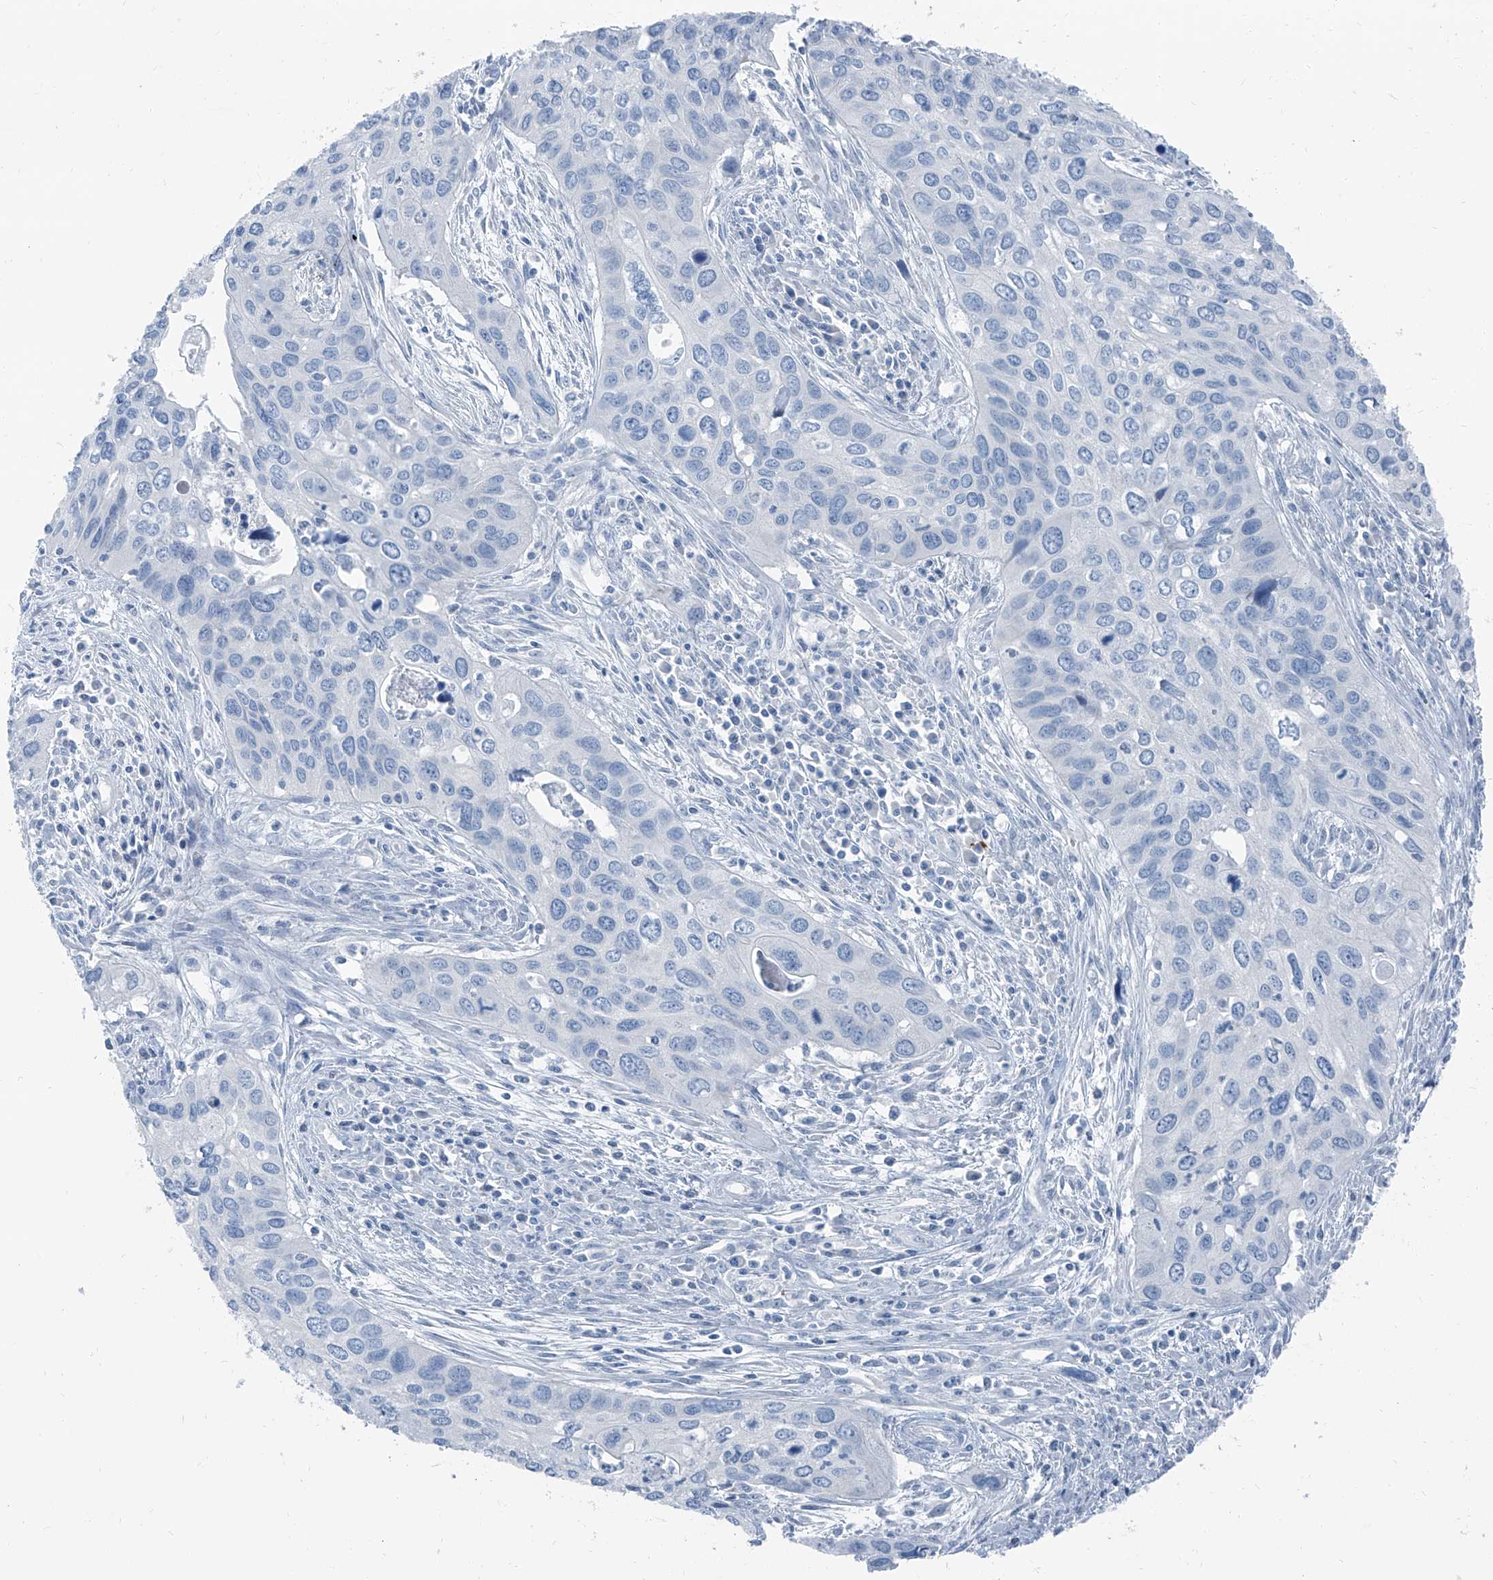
{"staining": {"intensity": "negative", "quantity": "none", "location": "none"}, "tissue": "cervical cancer", "cell_type": "Tumor cells", "image_type": "cancer", "snomed": [{"axis": "morphology", "description": "Squamous cell carcinoma, NOS"}, {"axis": "topography", "description": "Cervix"}], "caption": "There is no significant expression in tumor cells of cervical squamous cell carcinoma. Brightfield microscopy of immunohistochemistry (IHC) stained with DAB (3,3'-diaminobenzidine) (brown) and hematoxylin (blue), captured at high magnification.", "gene": "RGN", "patient": {"sex": "female", "age": 55}}